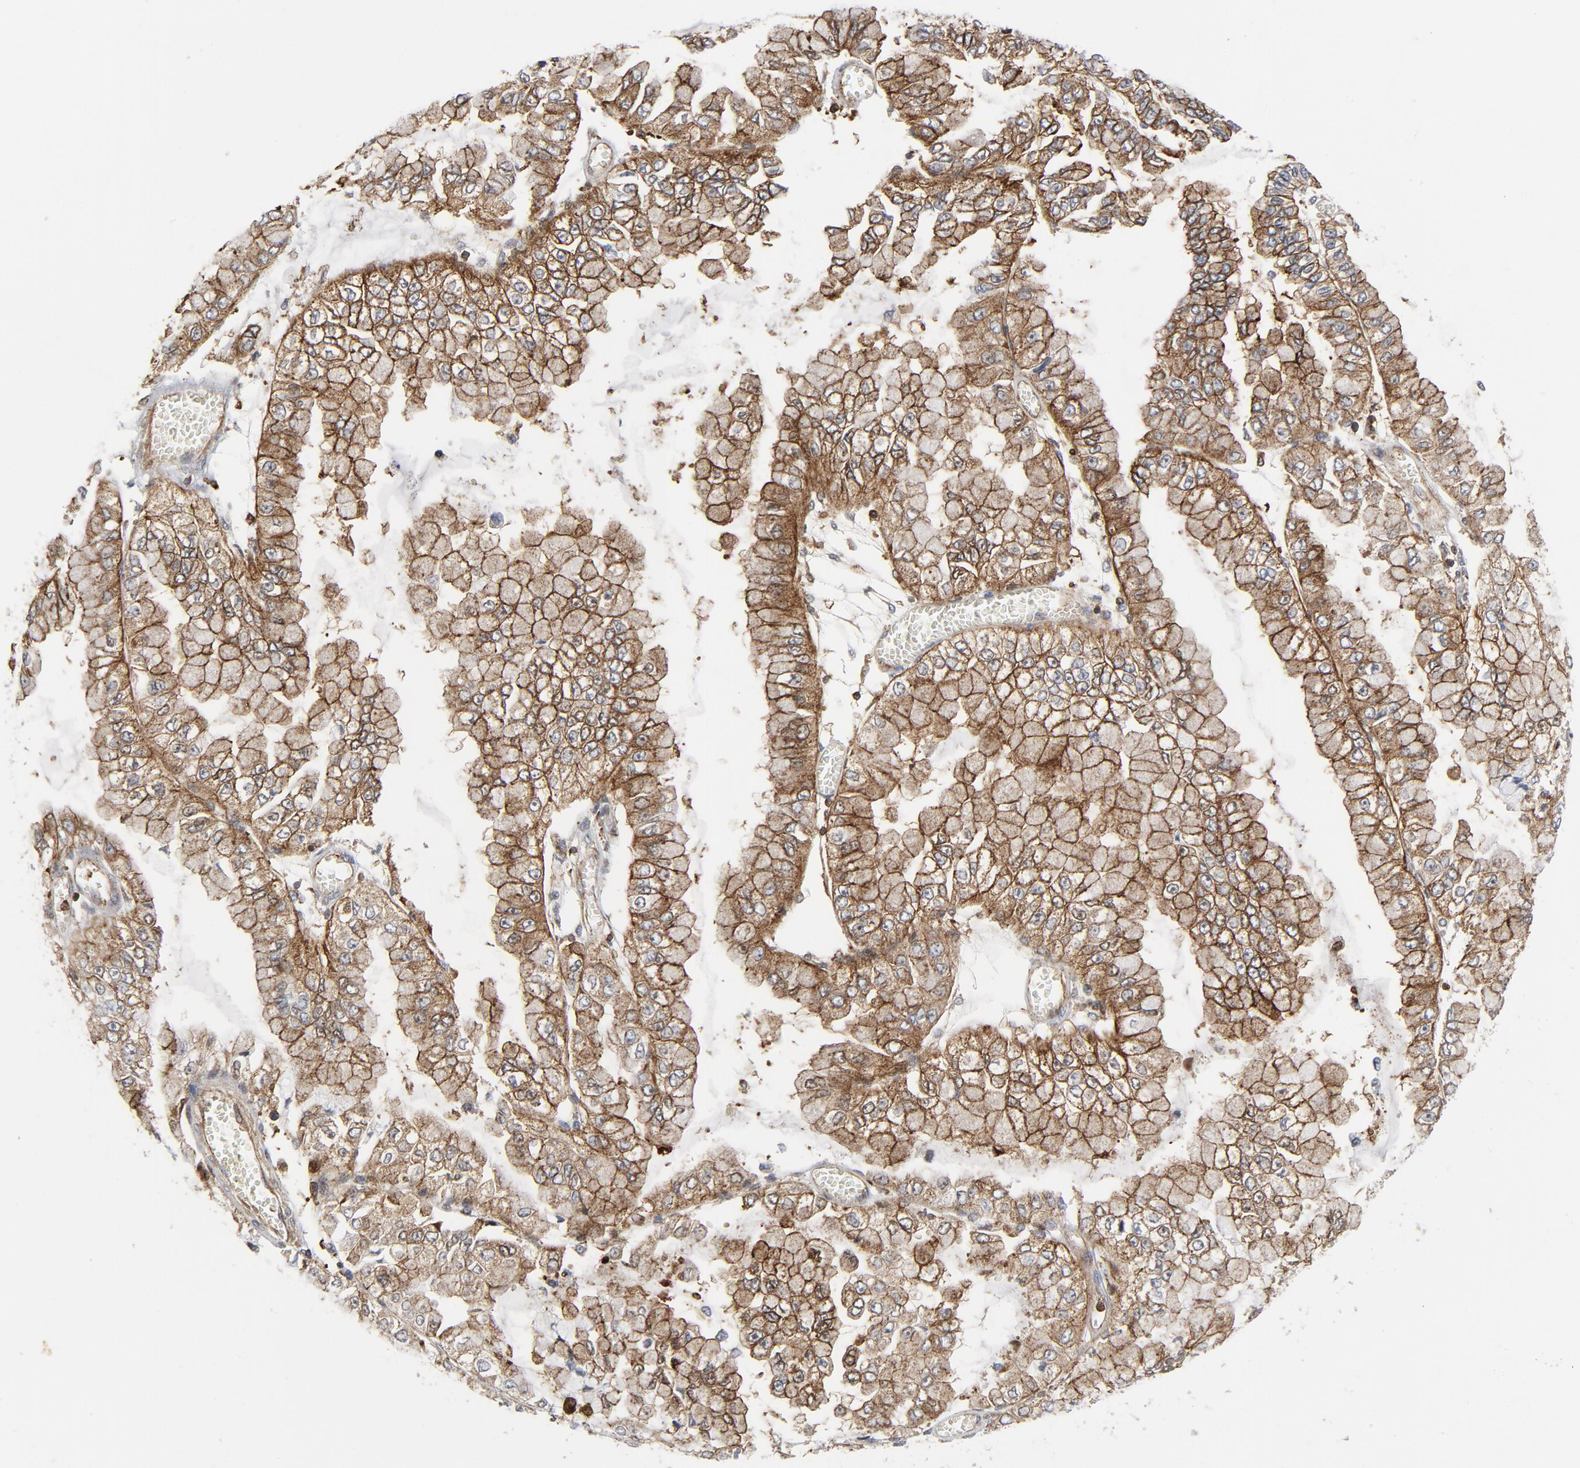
{"staining": {"intensity": "moderate", "quantity": ">75%", "location": "cytoplasmic/membranous"}, "tissue": "liver cancer", "cell_type": "Tumor cells", "image_type": "cancer", "snomed": [{"axis": "morphology", "description": "Cholangiocarcinoma"}, {"axis": "topography", "description": "Liver"}], "caption": "Immunohistochemistry (IHC) micrograph of human cholangiocarcinoma (liver) stained for a protein (brown), which demonstrates medium levels of moderate cytoplasmic/membranous expression in about >75% of tumor cells.", "gene": "YES1", "patient": {"sex": "female", "age": 79}}